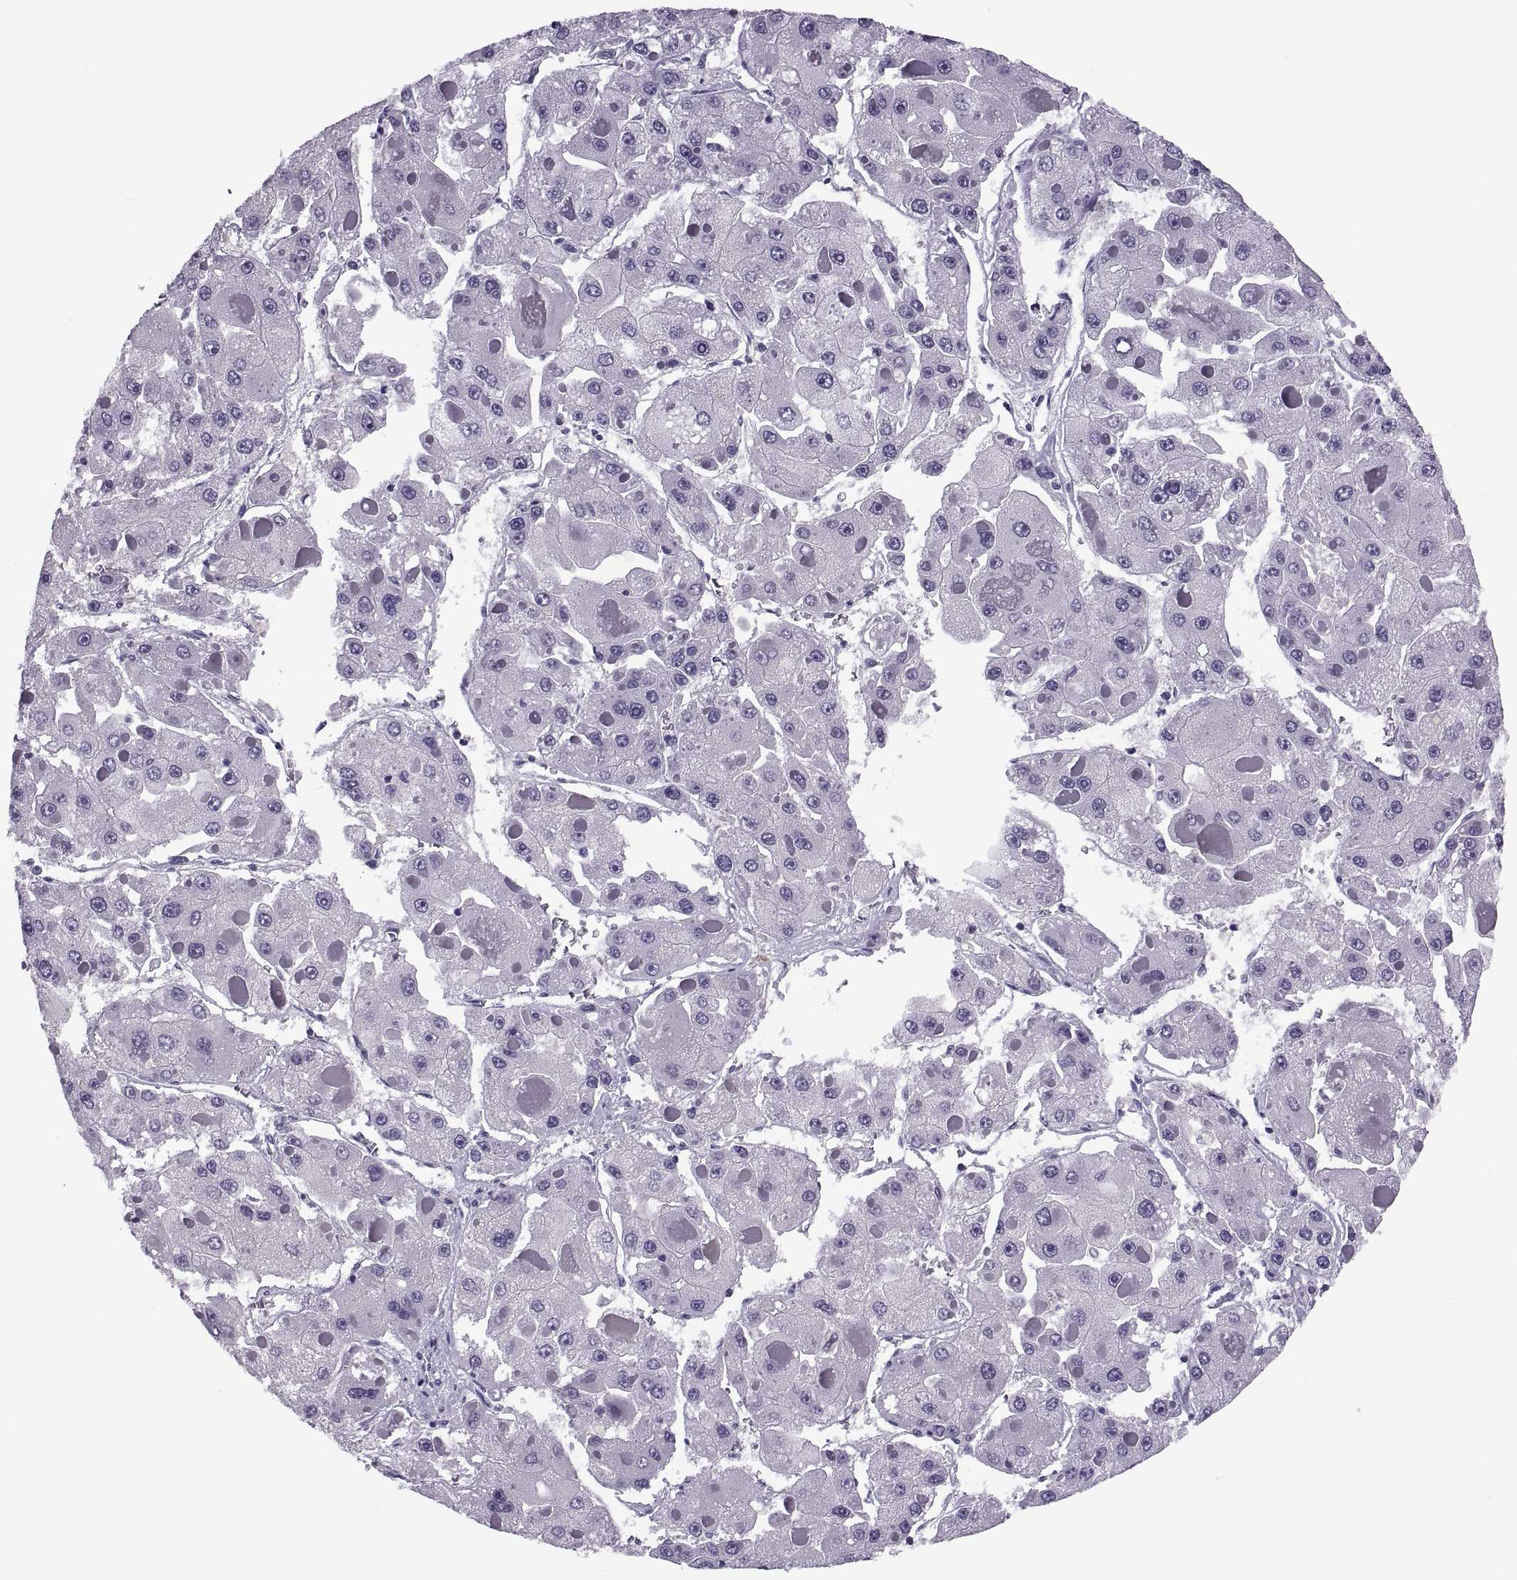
{"staining": {"intensity": "negative", "quantity": "none", "location": "none"}, "tissue": "liver cancer", "cell_type": "Tumor cells", "image_type": "cancer", "snomed": [{"axis": "morphology", "description": "Carcinoma, Hepatocellular, NOS"}, {"axis": "topography", "description": "Liver"}], "caption": "This photomicrograph is of liver cancer (hepatocellular carcinoma) stained with immunohistochemistry (IHC) to label a protein in brown with the nuclei are counter-stained blue. There is no staining in tumor cells.", "gene": "SYNGR4", "patient": {"sex": "female", "age": 73}}